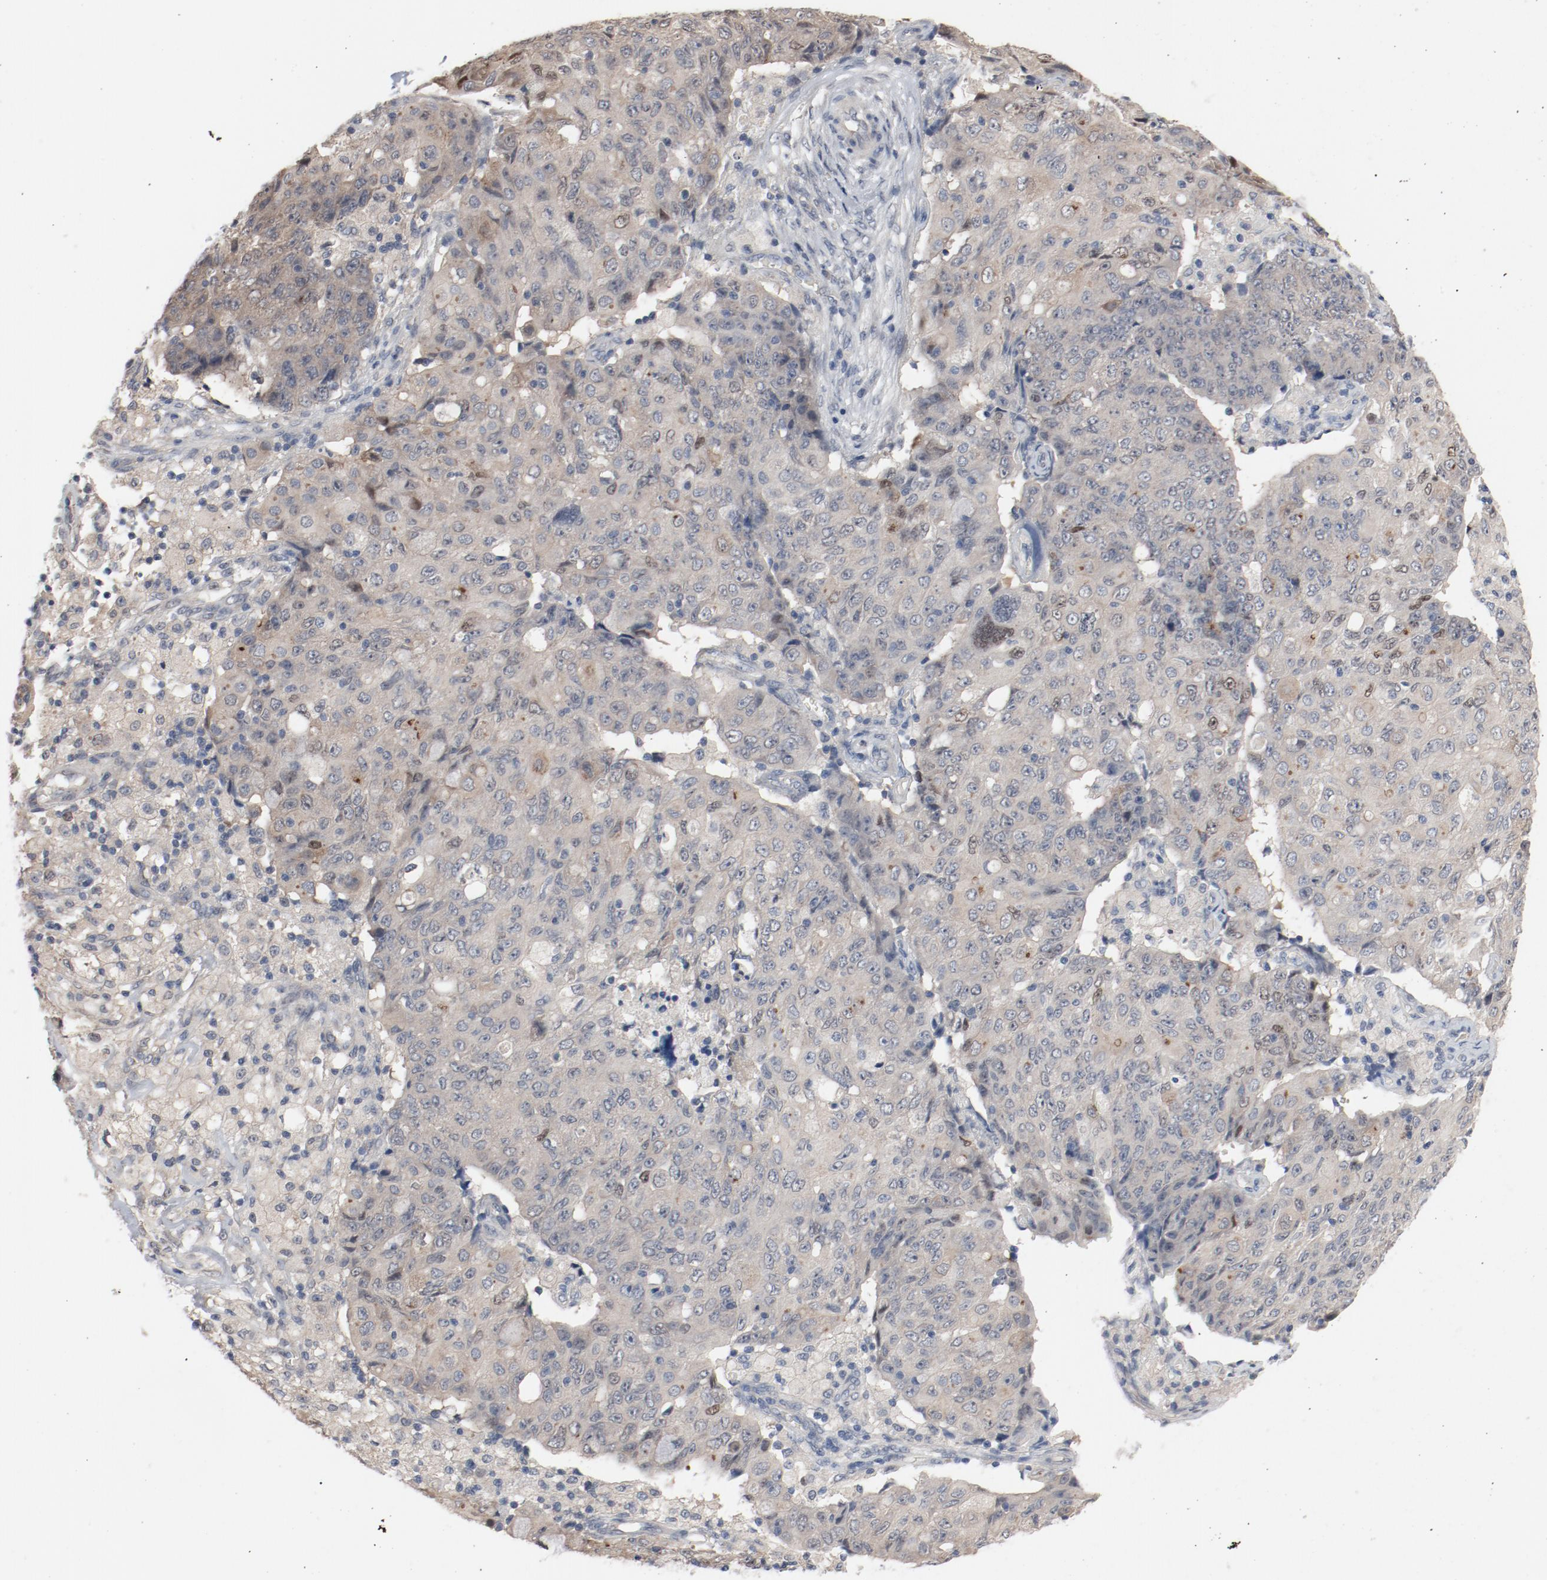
{"staining": {"intensity": "weak", "quantity": ">75%", "location": "cytoplasmic/membranous"}, "tissue": "ovarian cancer", "cell_type": "Tumor cells", "image_type": "cancer", "snomed": [{"axis": "morphology", "description": "Carcinoma, endometroid"}, {"axis": "topography", "description": "Ovary"}], "caption": "IHC of human ovarian cancer (endometroid carcinoma) exhibits low levels of weak cytoplasmic/membranous positivity in about >75% of tumor cells. (DAB = brown stain, brightfield microscopy at high magnification).", "gene": "DNAL4", "patient": {"sex": "female", "age": 42}}